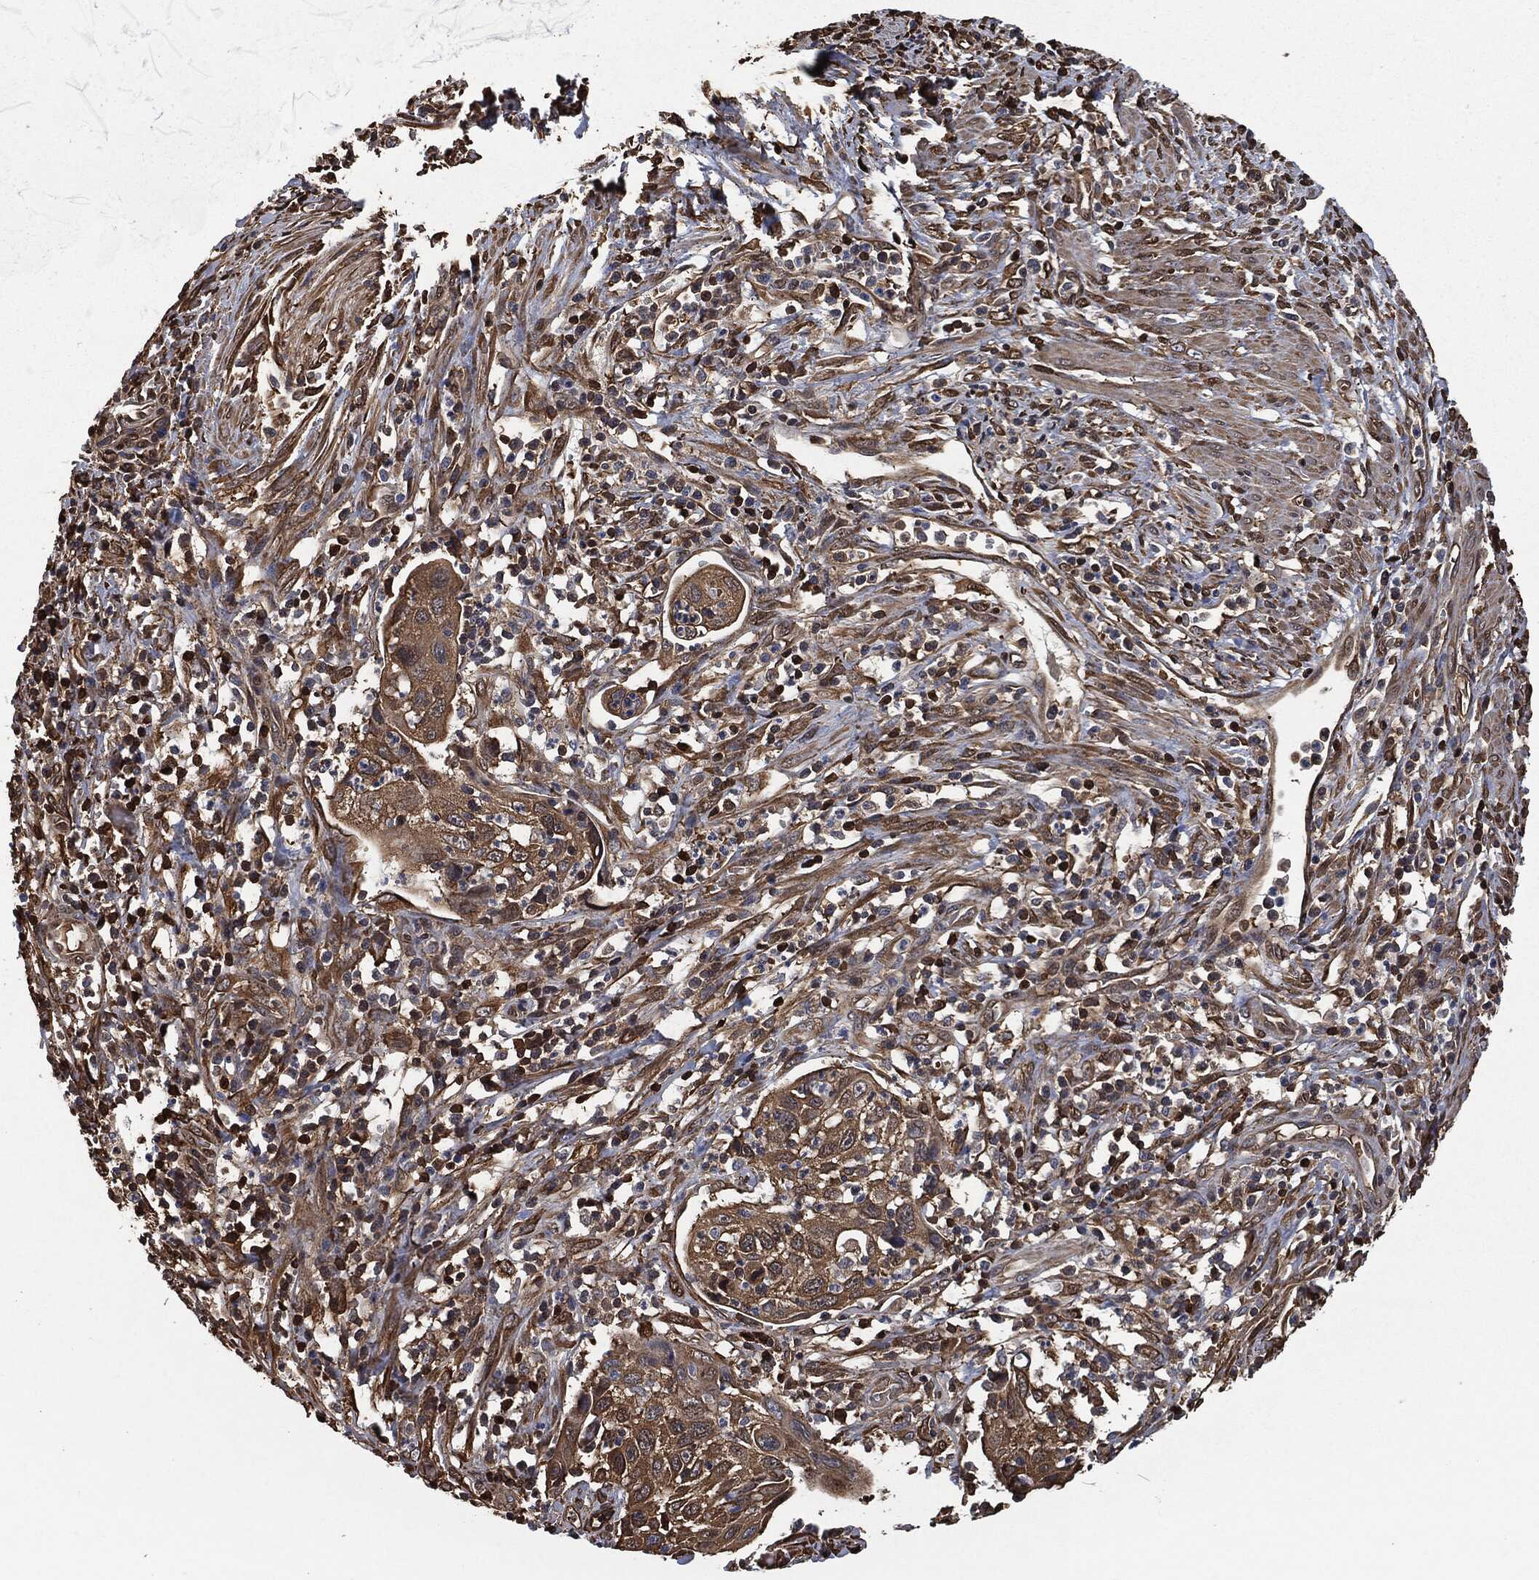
{"staining": {"intensity": "weak", "quantity": ">75%", "location": "cytoplasmic/membranous"}, "tissue": "cervical cancer", "cell_type": "Tumor cells", "image_type": "cancer", "snomed": [{"axis": "morphology", "description": "Squamous cell carcinoma, NOS"}, {"axis": "topography", "description": "Cervix"}], "caption": "Immunohistochemistry (DAB (3,3'-diaminobenzidine)) staining of human cervical cancer shows weak cytoplasmic/membranous protein staining in approximately >75% of tumor cells.", "gene": "PRDX4", "patient": {"sex": "female", "age": 70}}